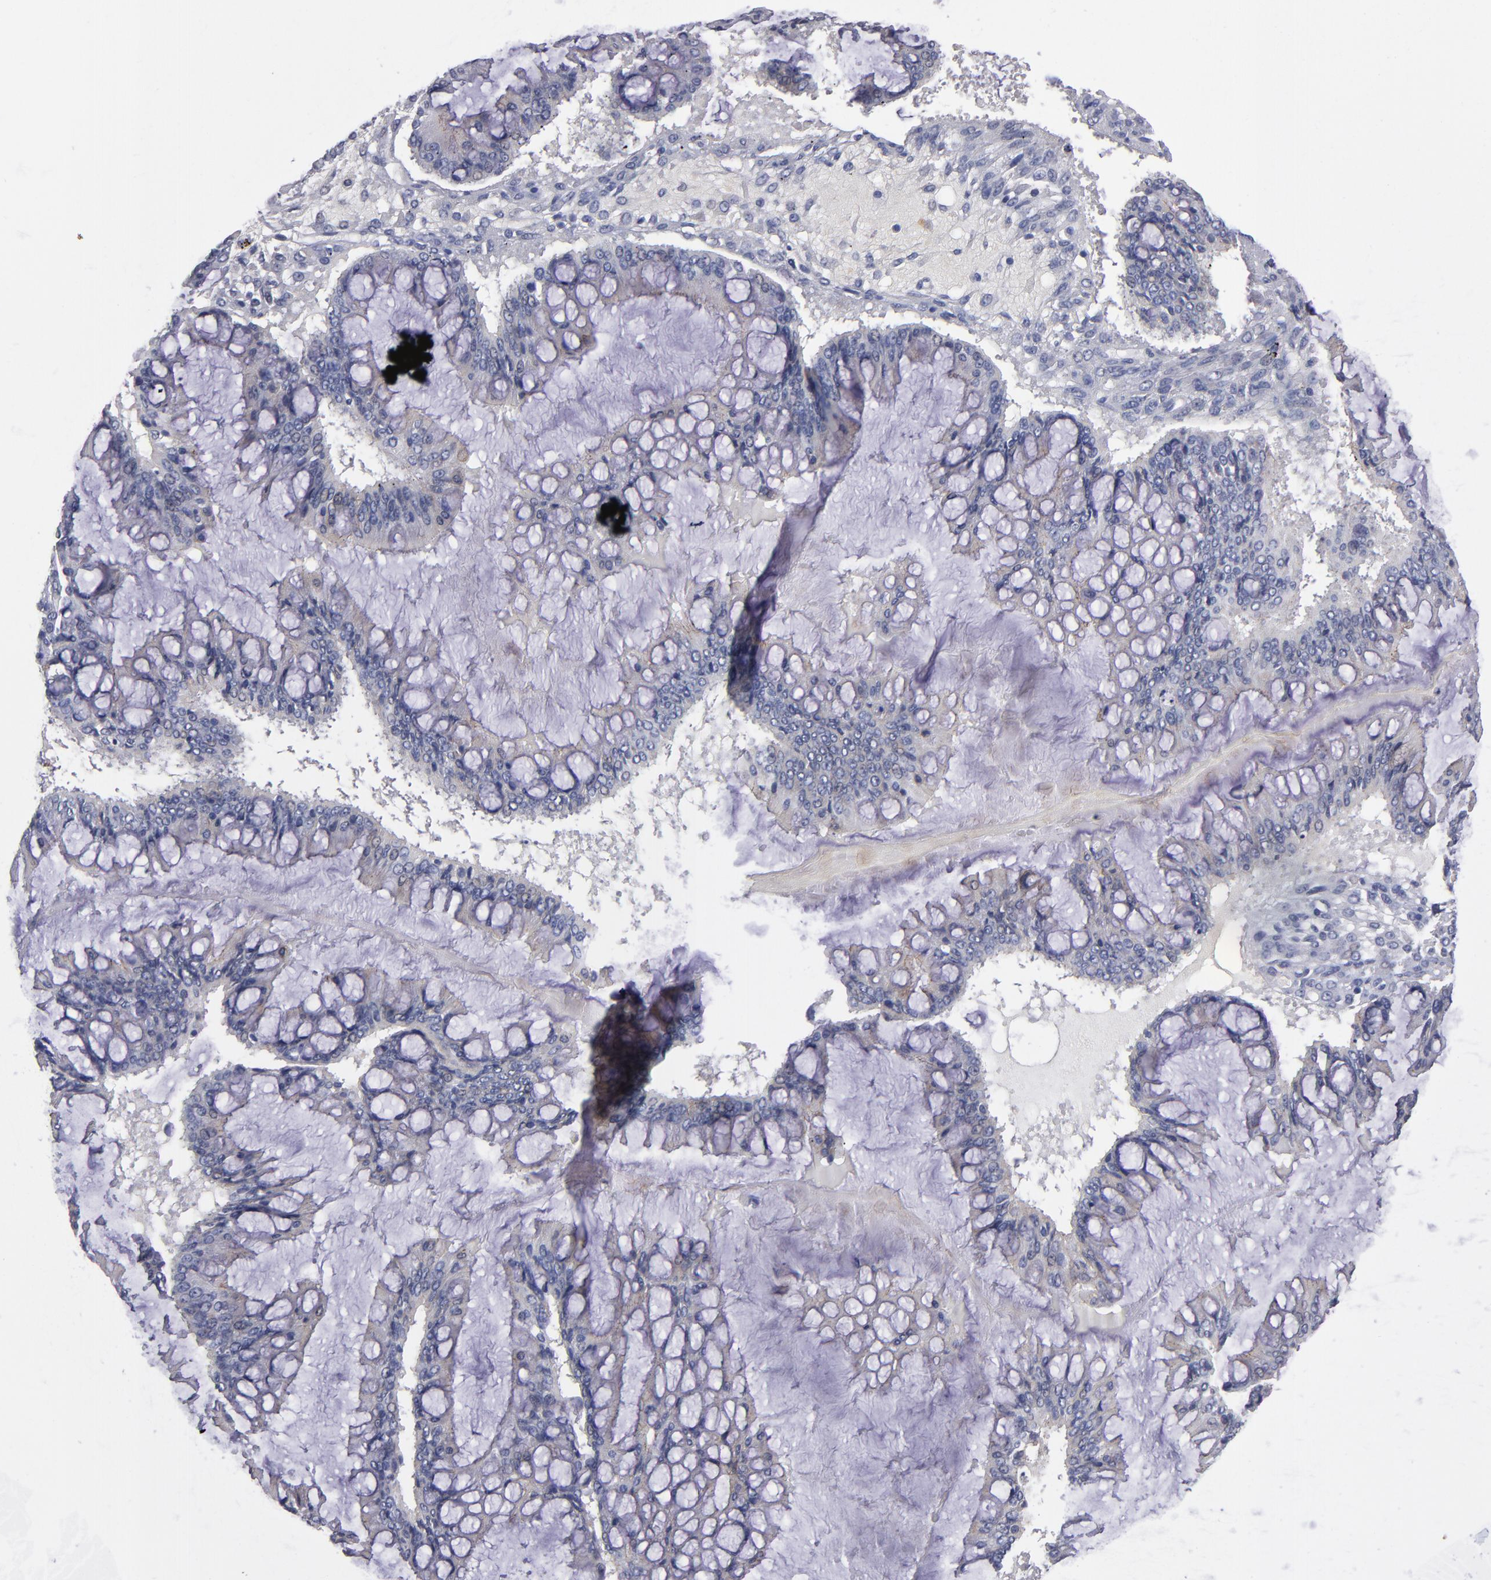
{"staining": {"intensity": "weak", "quantity": ">75%", "location": "cytoplasmic/membranous"}, "tissue": "ovarian cancer", "cell_type": "Tumor cells", "image_type": "cancer", "snomed": [{"axis": "morphology", "description": "Cystadenocarcinoma, mucinous, NOS"}, {"axis": "topography", "description": "Ovary"}], "caption": "Mucinous cystadenocarcinoma (ovarian) was stained to show a protein in brown. There is low levels of weak cytoplasmic/membranous expression in approximately >75% of tumor cells. The staining was performed using DAB (3,3'-diaminobenzidine) to visualize the protein expression in brown, while the nuclei were stained in blue with hematoxylin (Magnification: 20x).", "gene": "CDH3", "patient": {"sex": "female", "age": 73}}